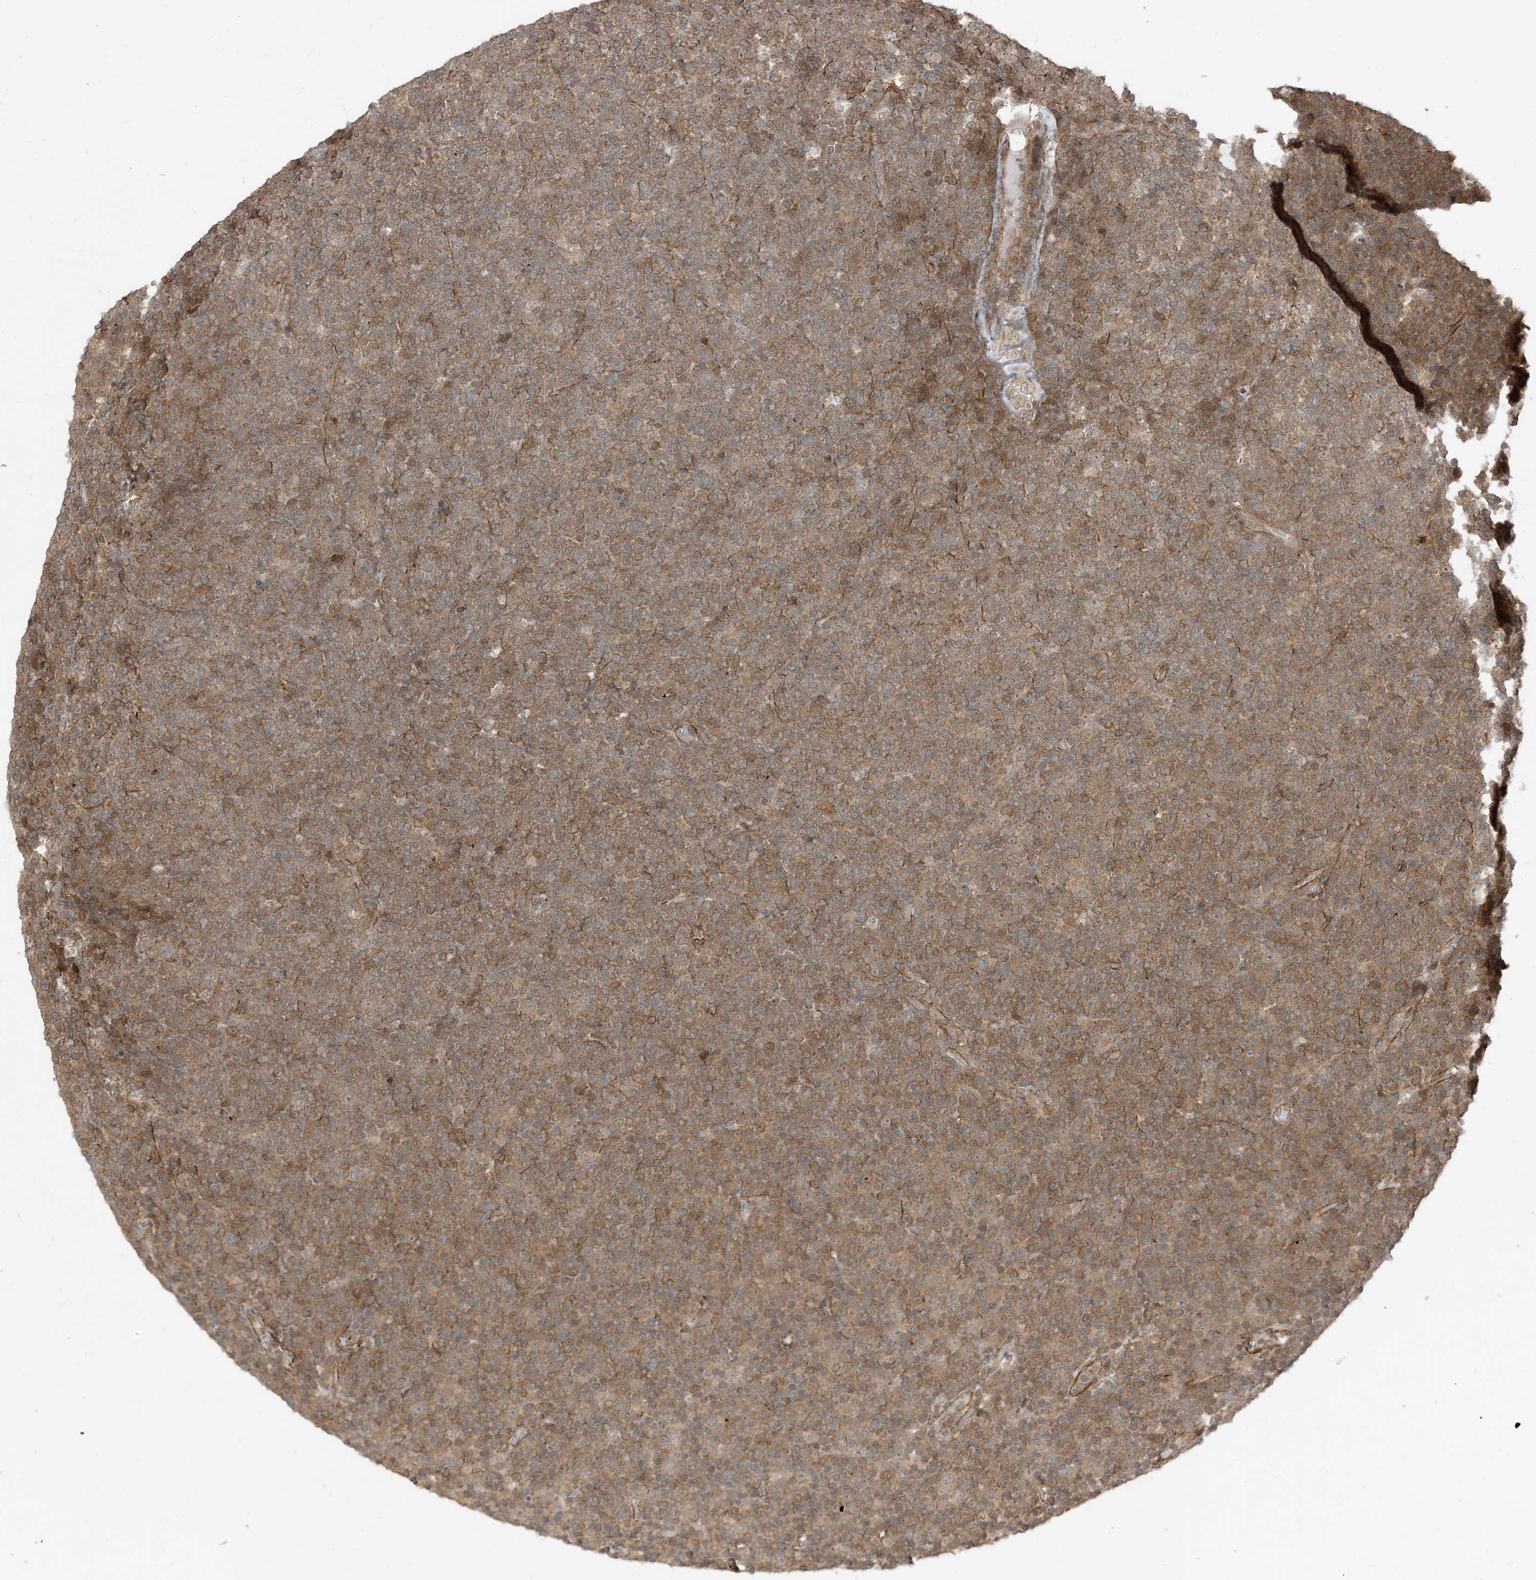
{"staining": {"intensity": "moderate", "quantity": ">75%", "location": "cytoplasmic/membranous"}, "tissue": "lymphoma", "cell_type": "Tumor cells", "image_type": "cancer", "snomed": [{"axis": "morphology", "description": "Malignant lymphoma, non-Hodgkin's type, Low grade"}, {"axis": "topography", "description": "Lymph node"}], "caption": "High-magnification brightfield microscopy of lymphoma stained with DAB (brown) and counterstained with hematoxylin (blue). tumor cells exhibit moderate cytoplasmic/membranous staining is seen in approximately>75% of cells.", "gene": "TBCC", "patient": {"sex": "female", "age": 67}}